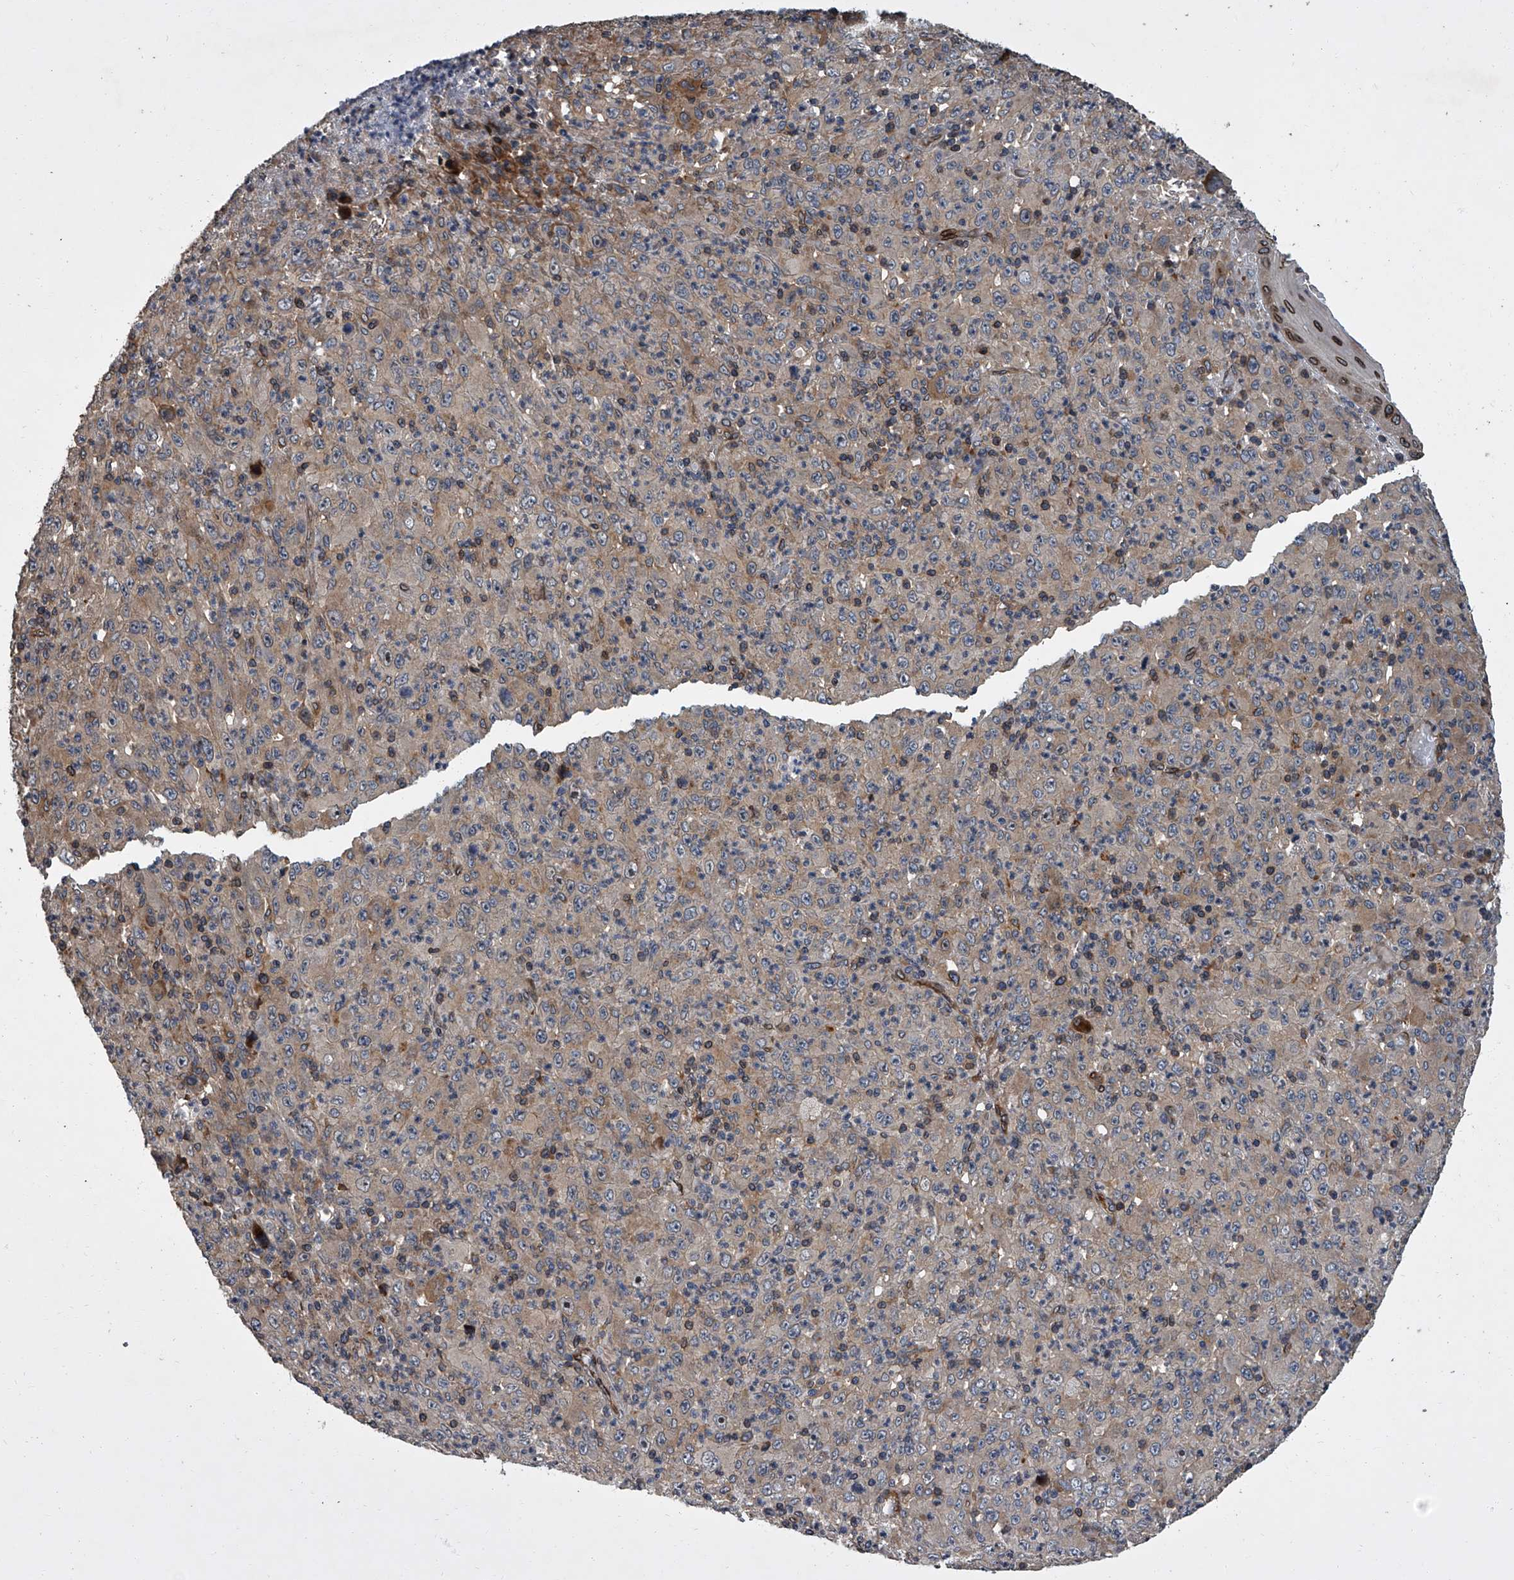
{"staining": {"intensity": "moderate", "quantity": "<25%", "location": "cytoplasmic/membranous"}, "tissue": "melanoma", "cell_type": "Tumor cells", "image_type": "cancer", "snomed": [{"axis": "morphology", "description": "Malignant melanoma, Metastatic site"}, {"axis": "topography", "description": "Skin"}], "caption": "This is a photomicrograph of immunohistochemistry (IHC) staining of melanoma, which shows moderate positivity in the cytoplasmic/membranous of tumor cells.", "gene": "LRRC8C", "patient": {"sex": "female", "age": 56}}